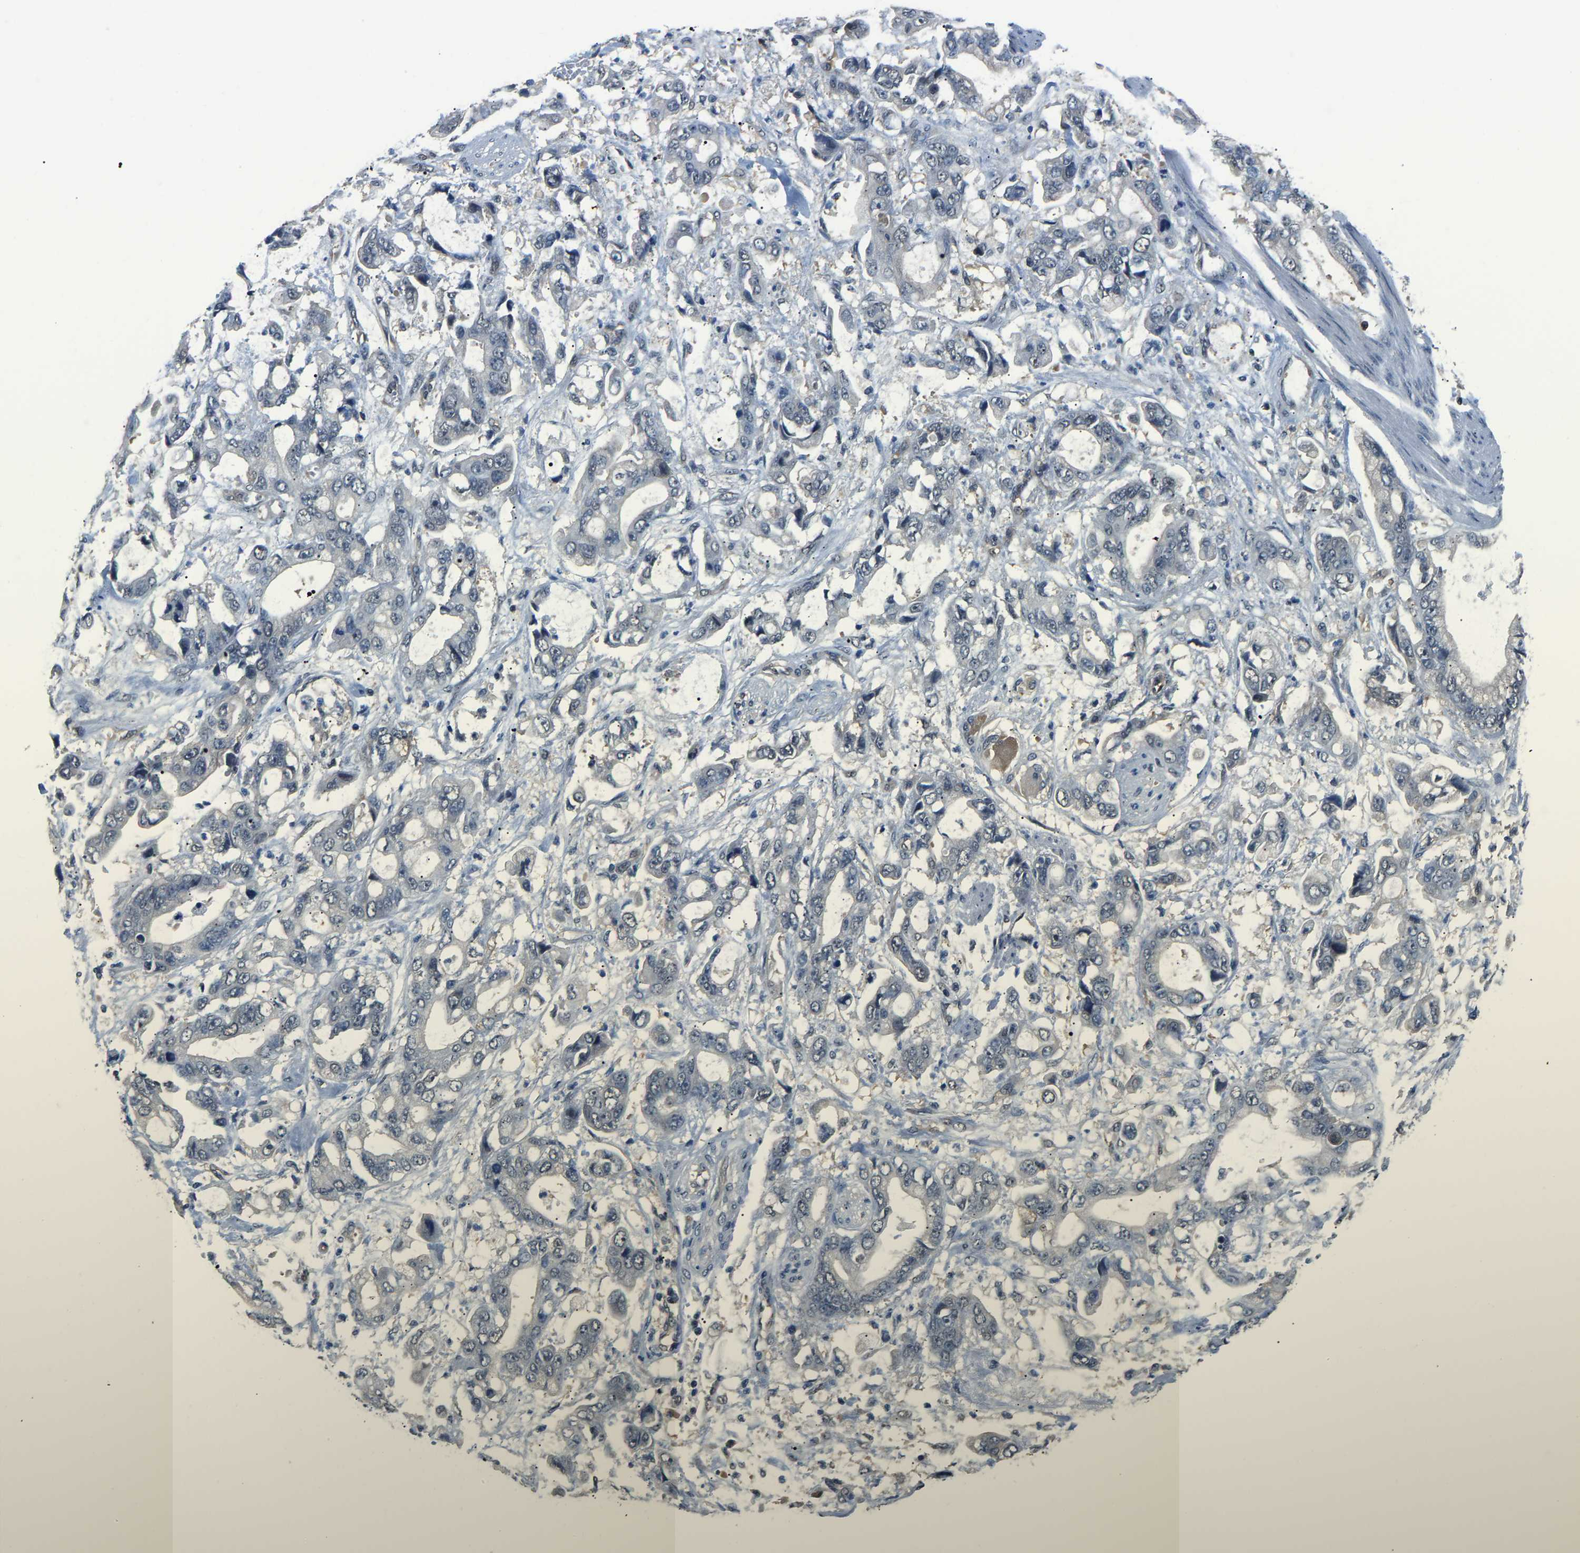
{"staining": {"intensity": "negative", "quantity": "none", "location": "none"}, "tissue": "stomach cancer", "cell_type": "Tumor cells", "image_type": "cancer", "snomed": [{"axis": "morphology", "description": "Normal tissue, NOS"}, {"axis": "morphology", "description": "Adenocarcinoma, NOS"}, {"axis": "topography", "description": "Stomach"}], "caption": "A micrograph of human stomach adenocarcinoma is negative for staining in tumor cells. (DAB immunohistochemistry with hematoxylin counter stain).", "gene": "ARHGEF12", "patient": {"sex": "male", "age": 62}}